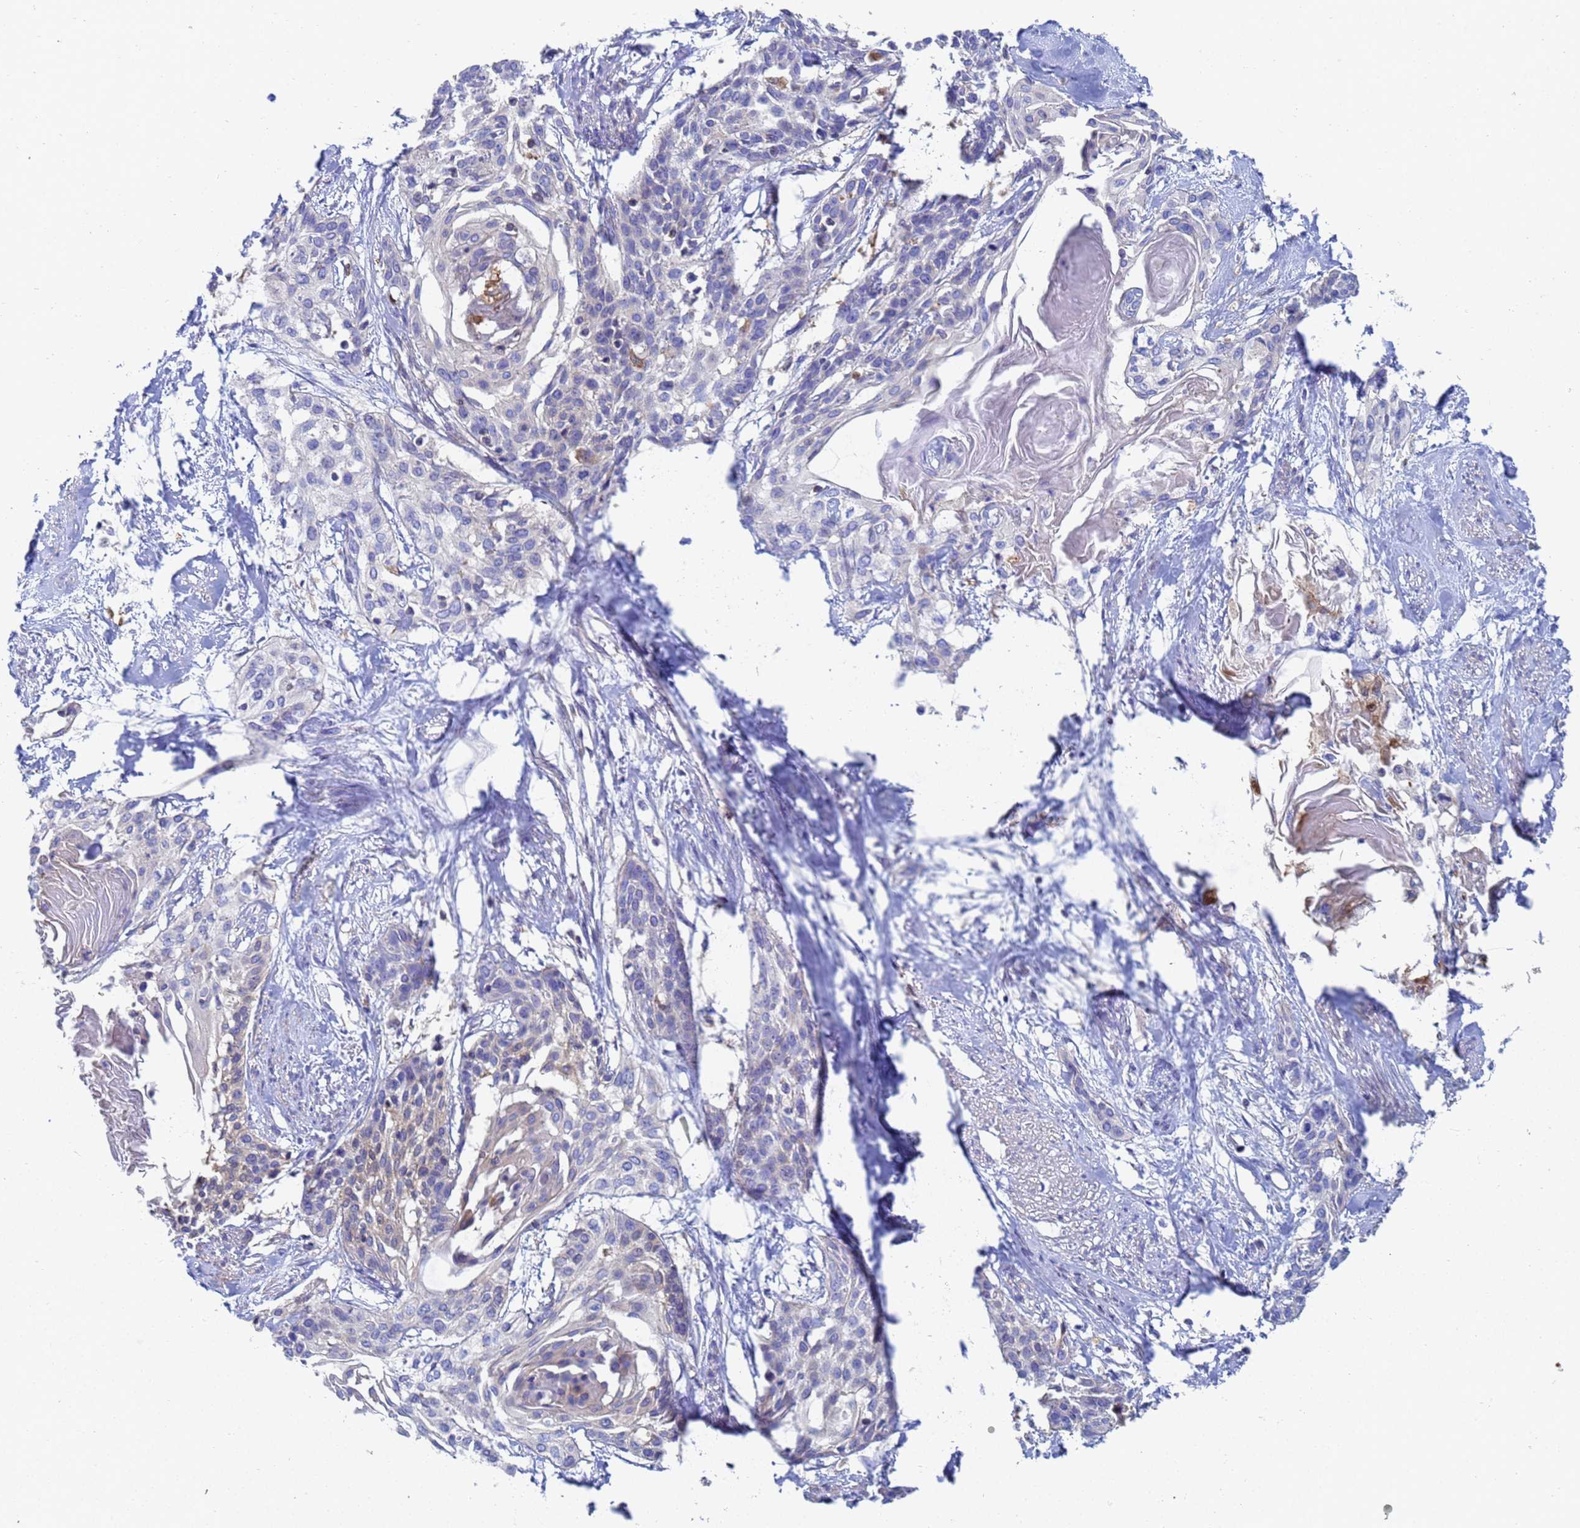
{"staining": {"intensity": "negative", "quantity": "none", "location": "none"}, "tissue": "cervical cancer", "cell_type": "Tumor cells", "image_type": "cancer", "snomed": [{"axis": "morphology", "description": "Squamous cell carcinoma, NOS"}, {"axis": "topography", "description": "Cervix"}], "caption": "This is an immunohistochemistry image of human cervical cancer (squamous cell carcinoma). There is no positivity in tumor cells.", "gene": "GCHFR", "patient": {"sex": "female", "age": 57}}